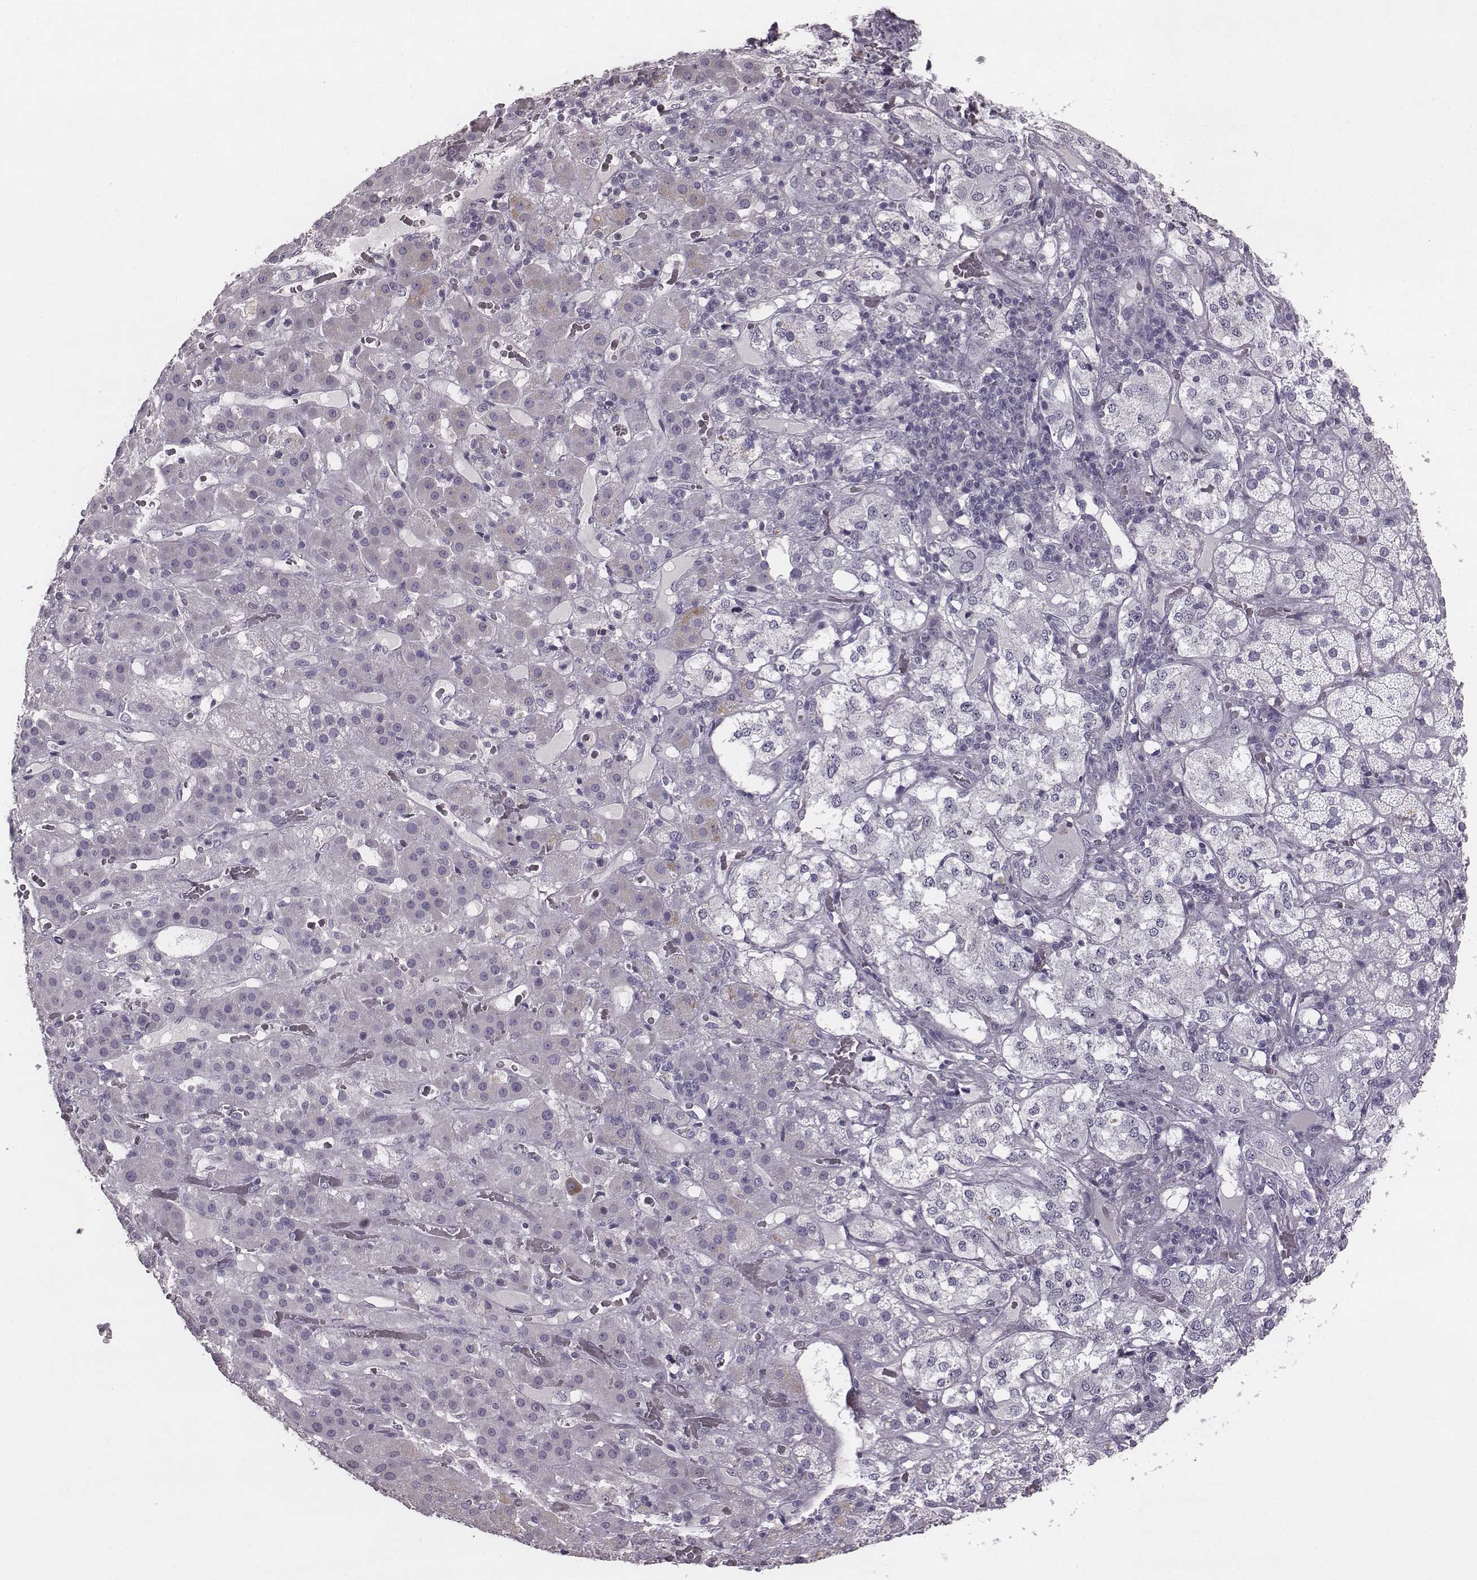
{"staining": {"intensity": "negative", "quantity": "none", "location": "none"}, "tissue": "adrenal gland", "cell_type": "Glandular cells", "image_type": "normal", "snomed": [{"axis": "morphology", "description": "Normal tissue, NOS"}, {"axis": "topography", "description": "Adrenal gland"}], "caption": "Immunohistochemistry (IHC) of normal human adrenal gland exhibits no positivity in glandular cells.", "gene": "ENSG00000284762", "patient": {"sex": "male", "age": 57}}